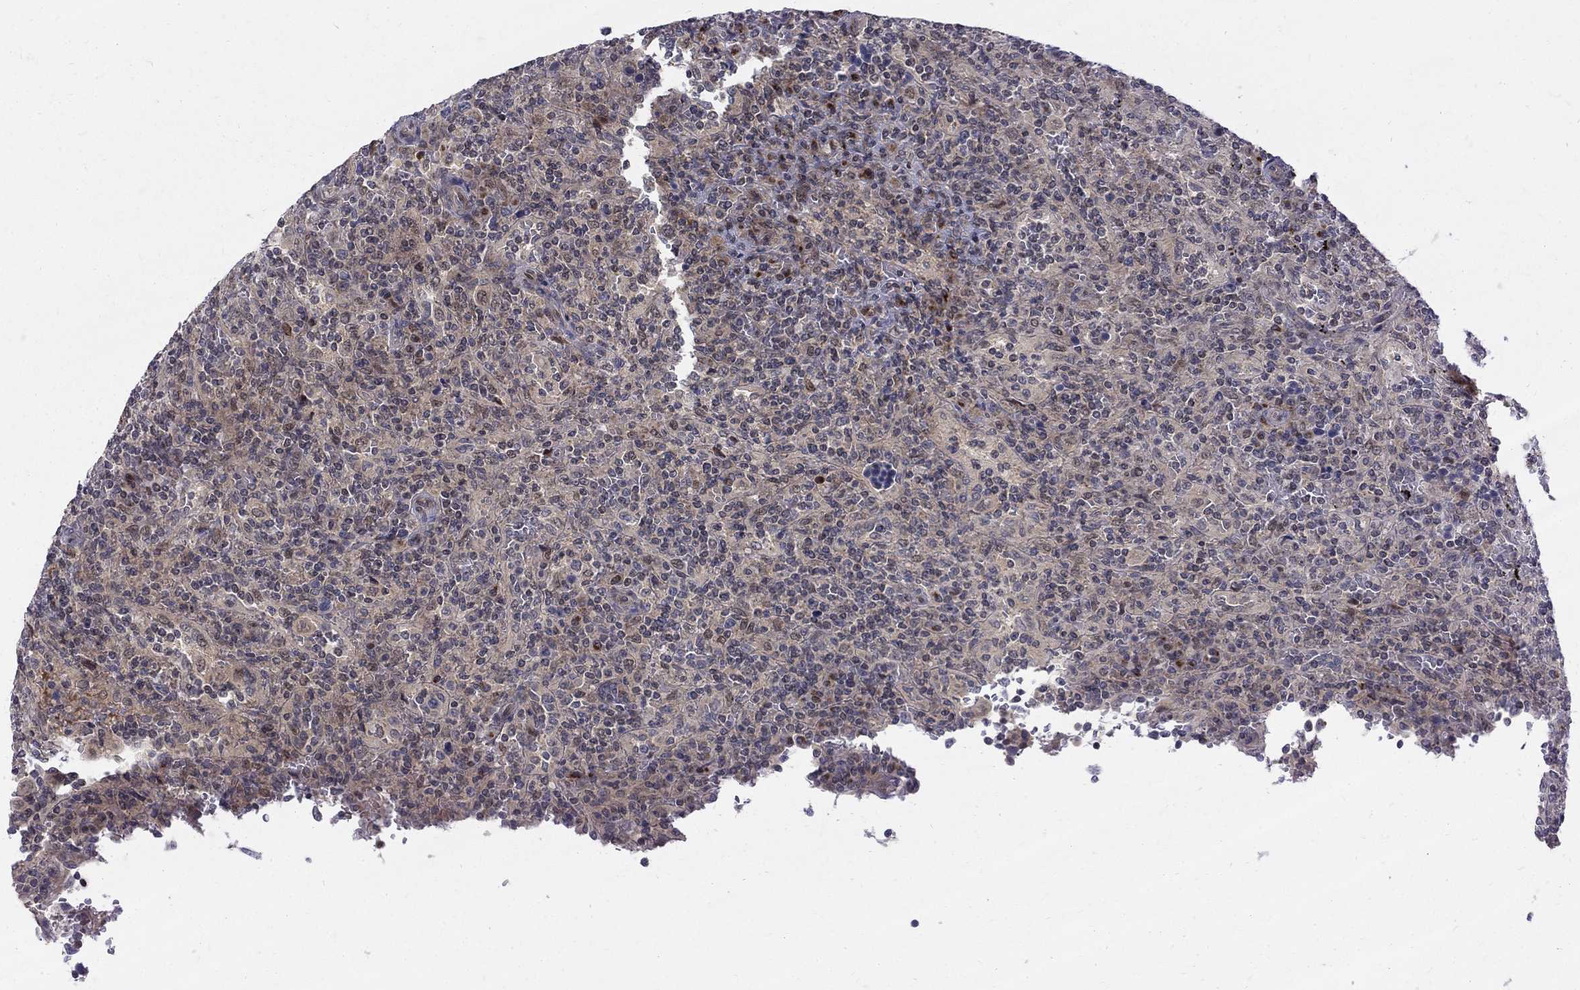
{"staining": {"intensity": "negative", "quantity": "none", "location": "none"}, "tissue": "lymphoma", "cell_type": "Tumor cells", "image_type": "cancer", "snomed": [{"axis": "morphology", "description": "Malignant lymphoma, non-Hodgkin's type, Low grade"}, {"axis": "topography", "description": "Spleen"}], "caption": "High power microscopy image of an immunohistochemistry (IHC) image of low-grade malignant lymphoma, non-Hodgkin's type, revealing no significant staining in tumor cells.", "gene": "WDR19", "patient": {"sex": "male", "age": 62}}